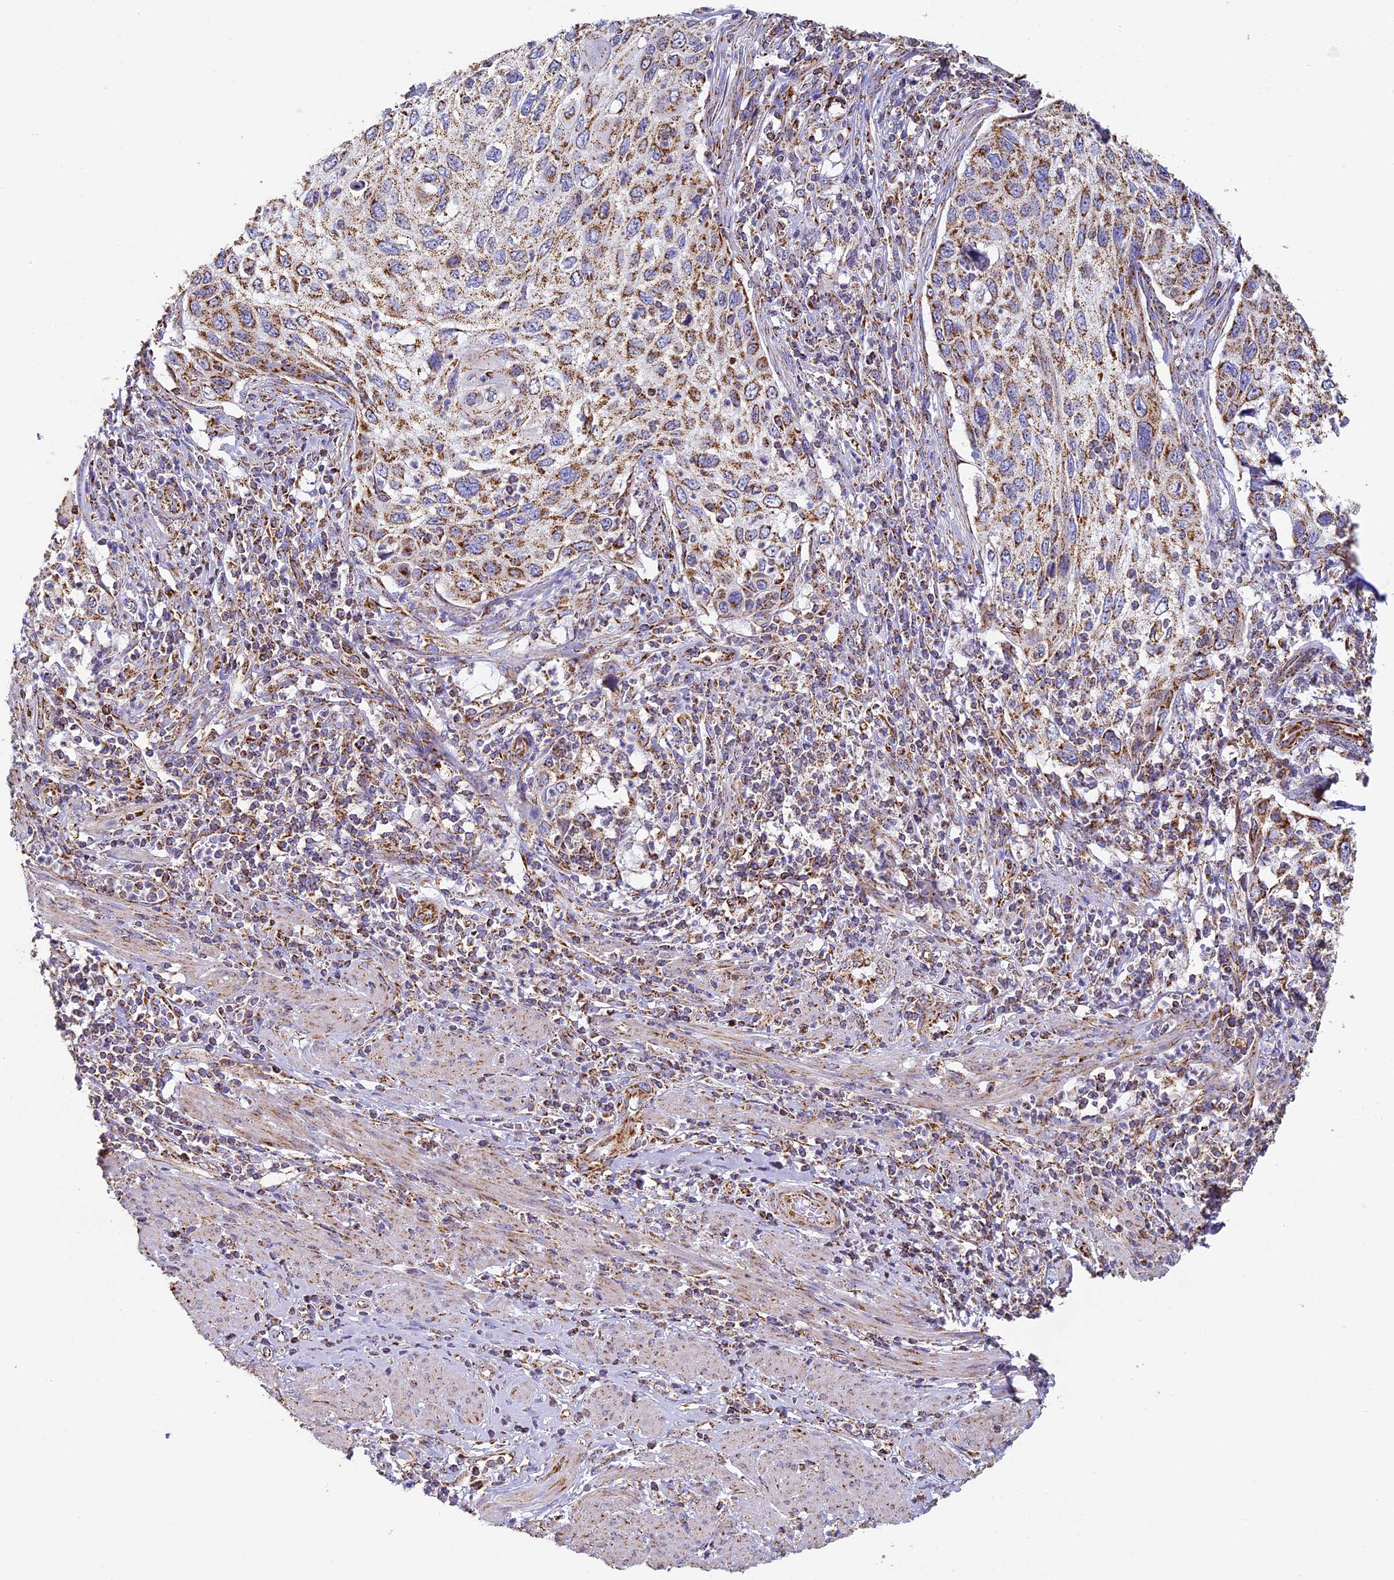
{"staining": {"intensity": "moderate", "quantity": ">75%", "location": "cytoplasmic/membranous"}, "tissue": "cervical cancer", "cell_type": "Tumor cells", "image_type": "cancer", "snomed": [{"axis": "morphology", "description": "Squamous cell carcinoma, NOS"}, {"axis": "topography", "description": "Cervix"}], "caption": "There is medium levels of moderate cytoplasmic/membranous positivity in tumor cells of cervical squamous cell carcinoma, as demonstrated by immunohistochemical staining (brown color).", "gene": "STK17A", "patient": {"sex": "female", "age": 70}}